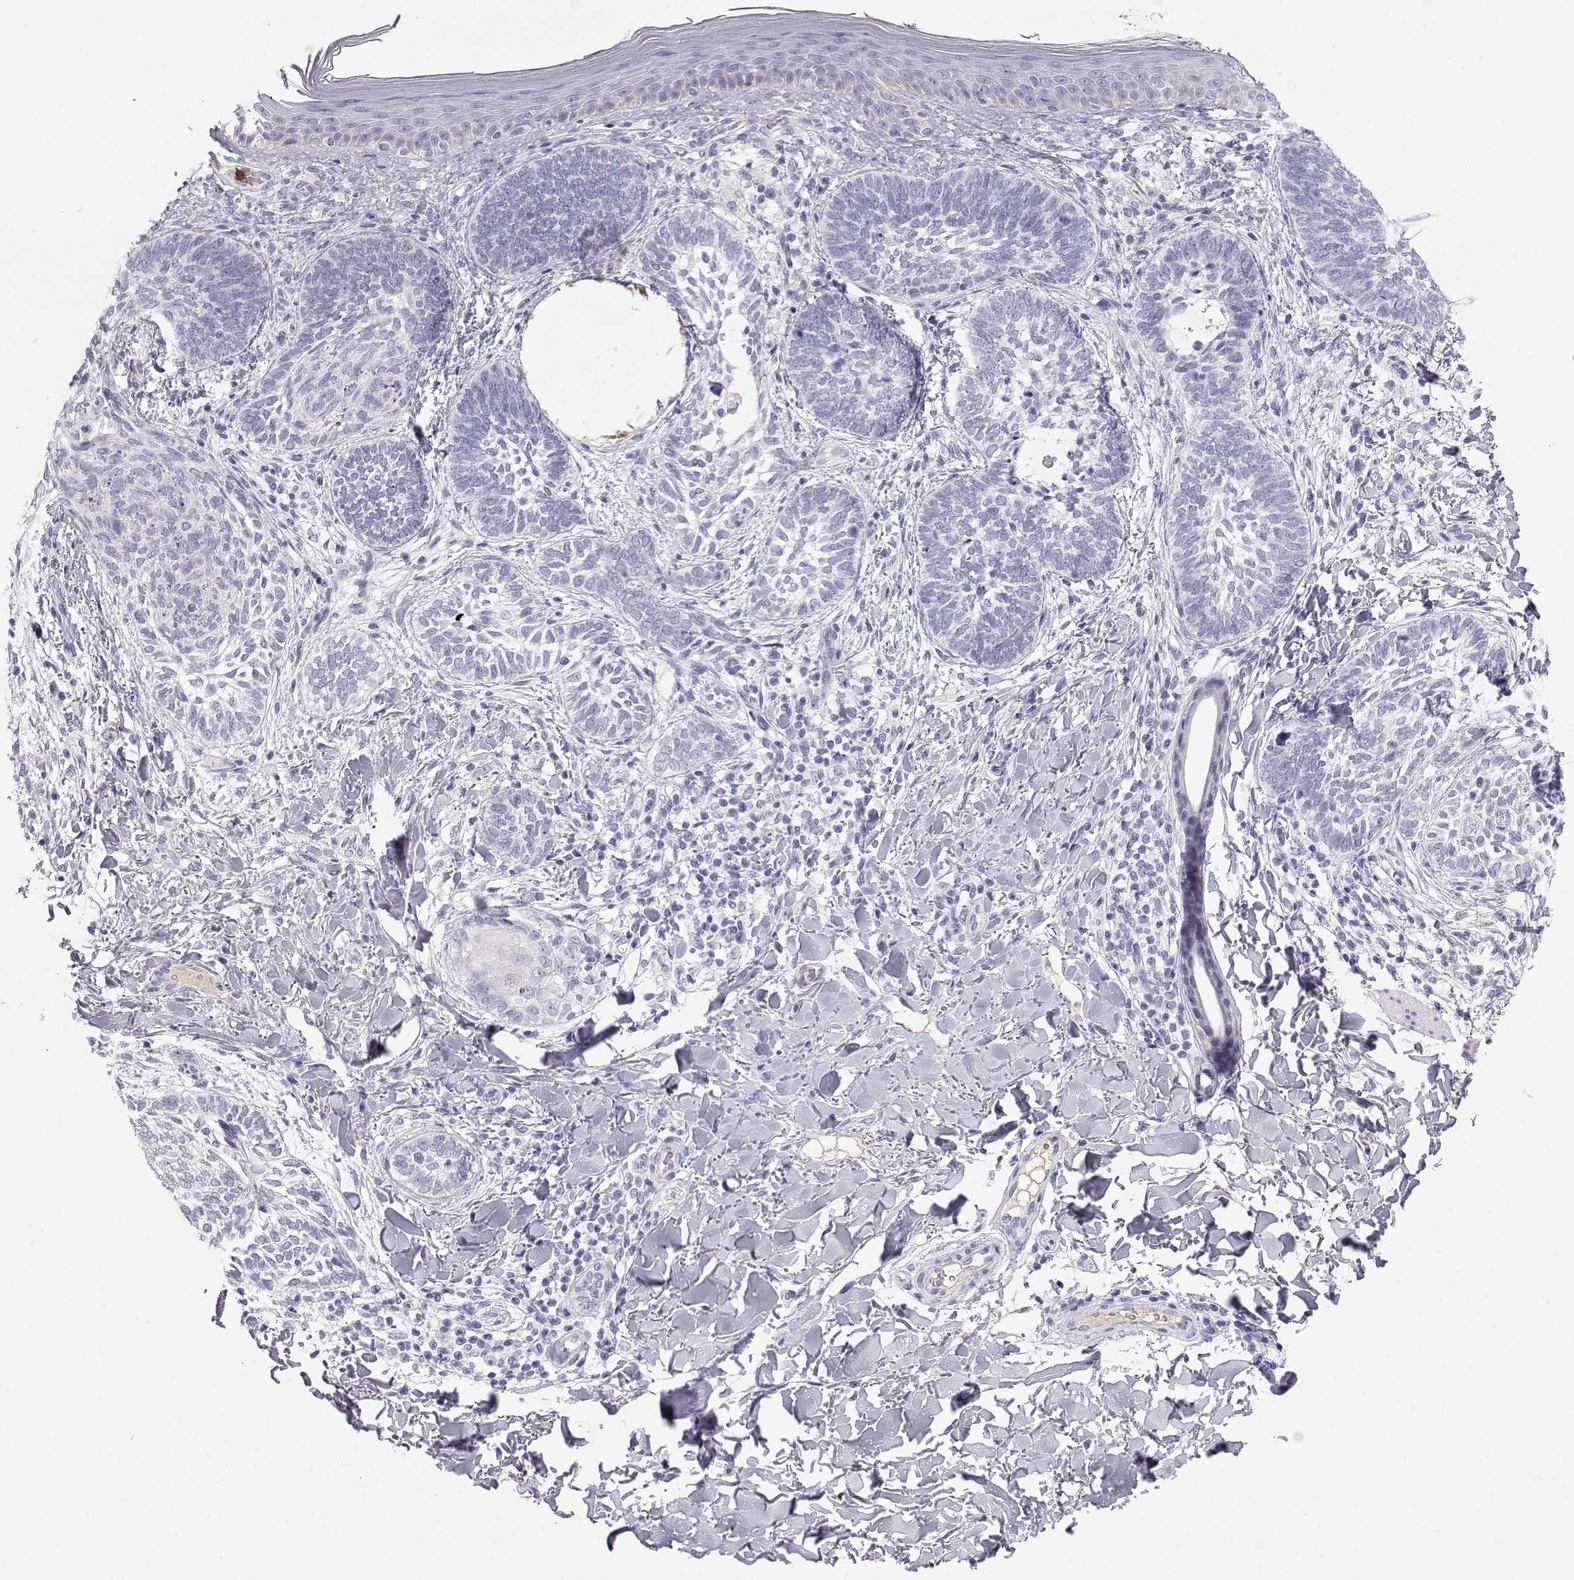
{"staining": {"intensity": "negative", "quantity": "none", "location": "none"}, "tissue": "skin cancer", "cell_type": "Tumor cells", "image_type": "cancer", "snomed": [{"axis": "morphology", "description": "Normal tissue, NOS"}, {"axis": "morphology", "description": "Basal cell carcinoma"}, {"axis": "topography", "description": "Skin"}], "caption": "Tumor cells show no significant protein expression in skin cancer (basal cell carcinoma).", "gene": "CDHR1", "patient": {"sex": "male", "age": 46}}